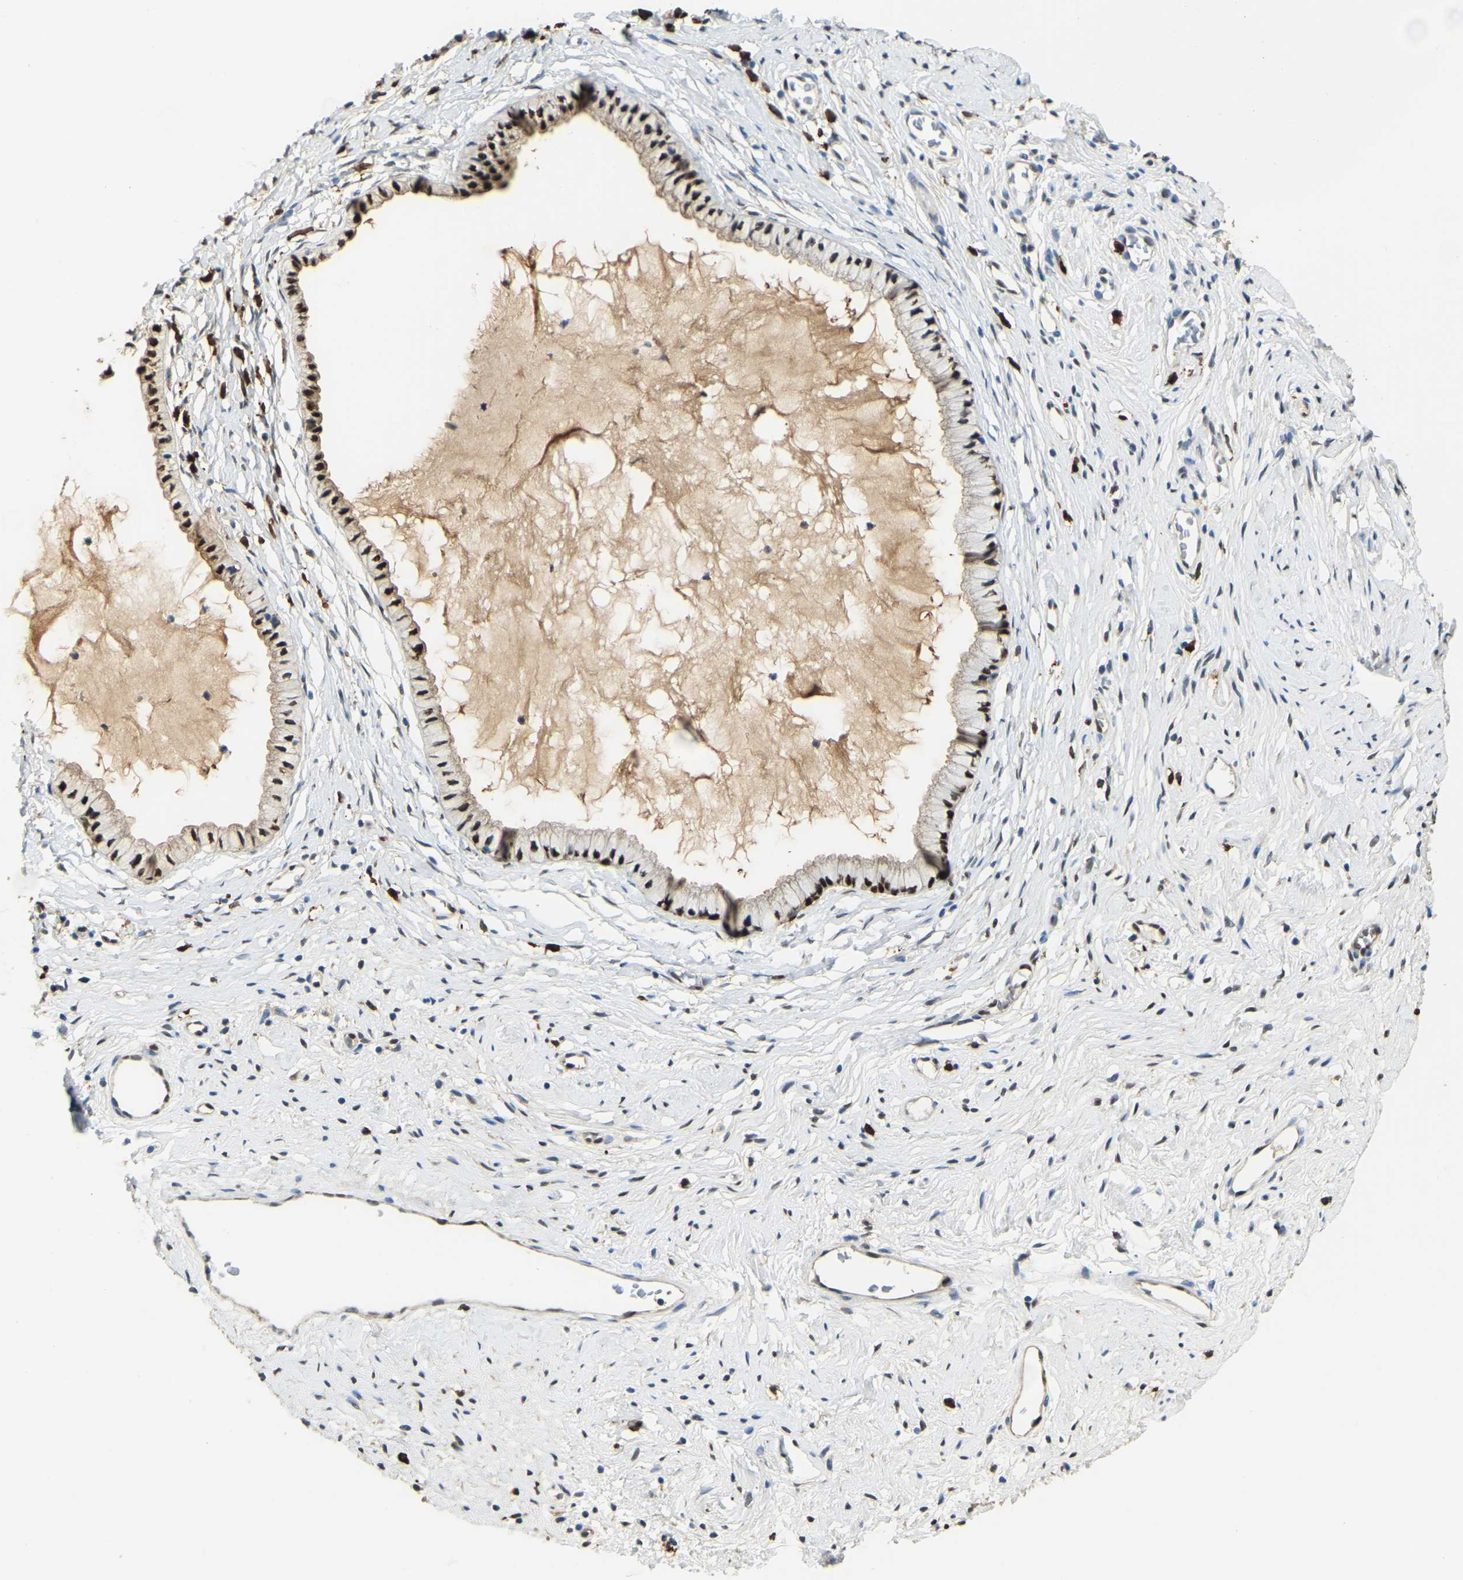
{"staining": {"intensity": "strong", "quantity": ">75%", "location": "cytoplasmic/membranous,nuclear"}, "tissue": "cervix", "cell_type": "Glandular cells", "image_type": "normal", "snomed": [{"axis": "morphology", "description": "Normal tissue, NOS"}, {"axis": "topography", "description": "Cervix"}], "caption": "The photomicrograph reveals staining of normal cervix, revealing strong cytoplasmic/membranous,nuclear protein staining (brown color) within glandular cells.", "gene": "NANS", "patient": {"sex": "female", "age": 77}}